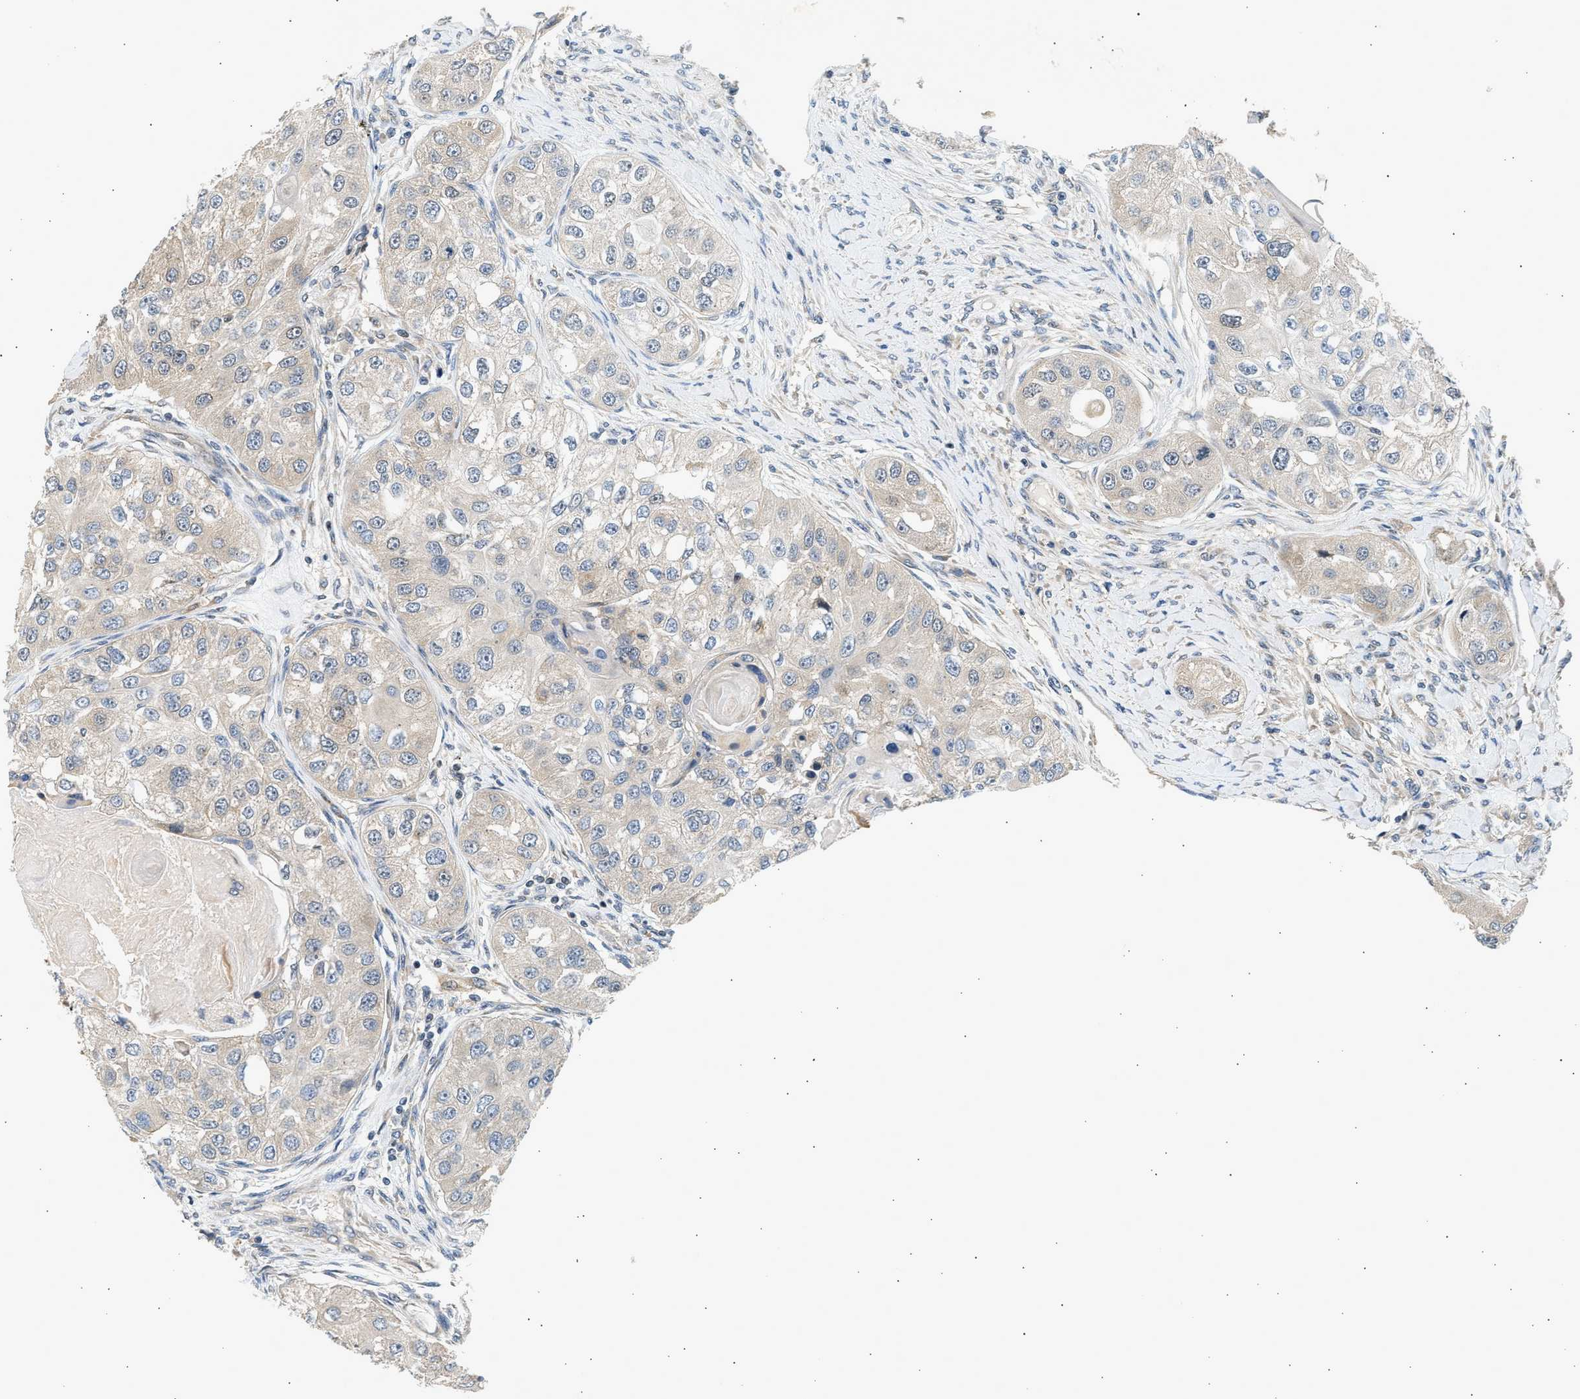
{"staining": {"intensity": "weak", "quantity": "<25%", "location": "cytoplasmic/membranous"}, "tissue": "head and neck cancer", "cell_type": "Tumor cells", "image_type": "cancer", "snomed": [{"axis": "morphology", "description": "Normal tissue, NOS"}, {"axis": "morphology", "description": "Squamous cell carcinoma, NOS"}, {"axis": "topography", "description": "Skeletal muscle"}, {"axis": "topography", "description": "Head-Neck"}], "caption": "There is no significant staining in tumor cells of squamous cell carcinoma (head and neck). (Brightfield microscopy of DAB (3,3'-diaminobenzidine) immunohistochemistry (IHC) at high magnification).", "gene": "WDR31", "patient": {"sex": "male", "age": 51}}